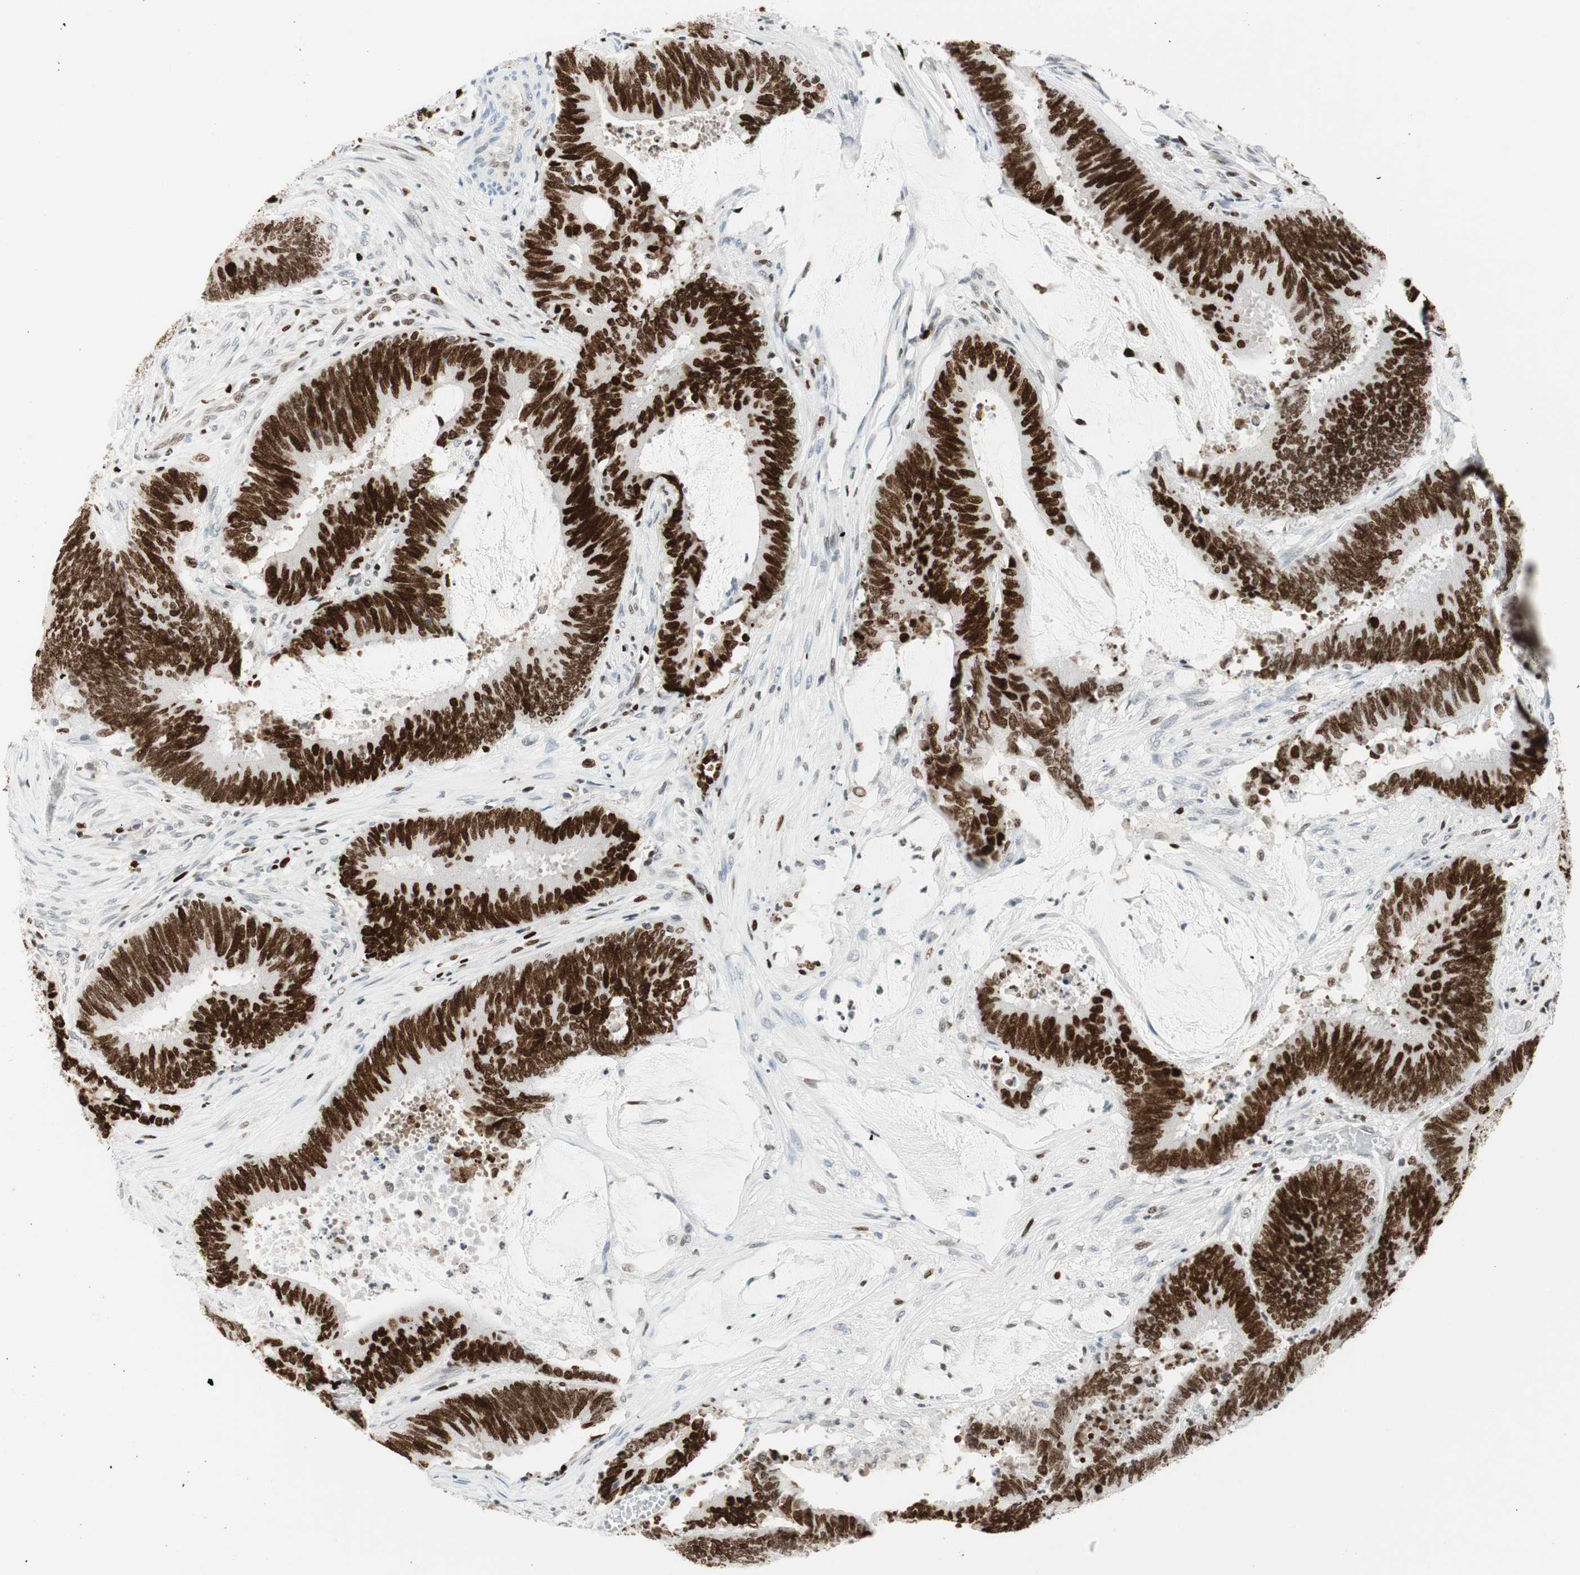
{"staining": {"intensity": "strong", "quantity": ">75%", "location": "nuclear"}, "tissue": "colorectal cancer", "cell_type": "Tumor cells", "image_type": "cancer", "snomed": [{"axis": "morphology", "description": "Adenocarcinoma, NOS"}, {"axis": "topography", "description": "Rectum"}], "caption": "An image of human adenocarcinoma (colorectal) stained for a protein reveals strong nuclear brown staining in tumor cells.", "gene": "EZH2", "patient": {"sex": "female", "age": 66}}